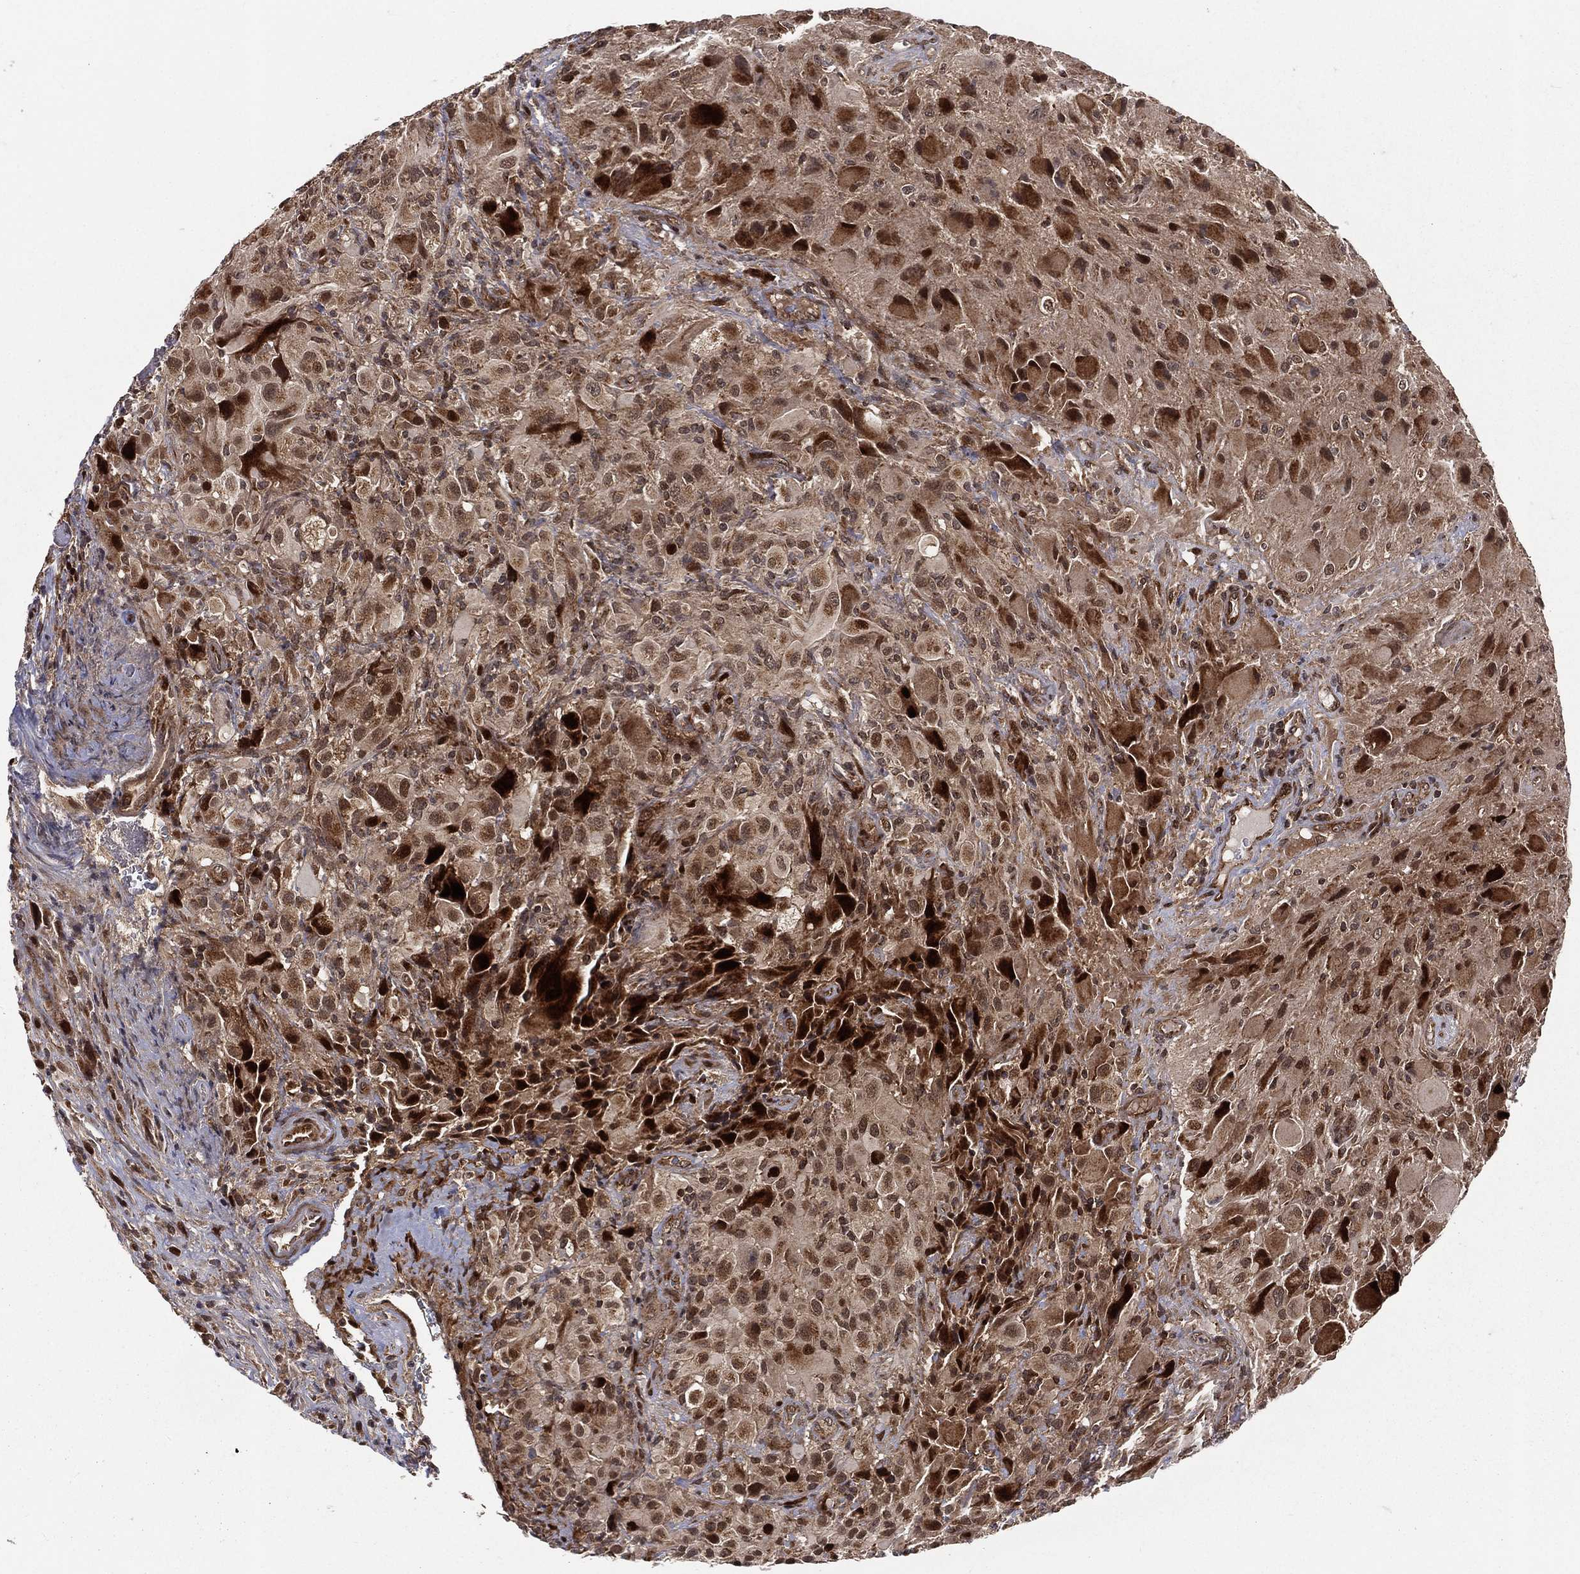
{"staining": {"intensity": "strong", "quantity": "25%-75%", "location": "cytoplasmic/membranous,nuclear"}, "tissue": "glioma", "cell_type": "Tumor cells", "image_type": "cancer", "snomed": [{"axis": "morphology", "description": "Glioma, malignant, High grade"}, {"axis": "topography", "description": "Cerebral cortex"}], "caption": "Glioma was stained to show a protein in brown. There is high levels of strong cytoplasmic/membranous and nuclear staining in about 25%-75% of tumor cells. The protein of interest is stained brown, and the nuclei are stained in blue (DAB (3,3'-diaminobenzidine) IHC with brightfield microscopy, high magnification).", "gene": "MDM2", "patient": {"sex": "male", "age": 35}}